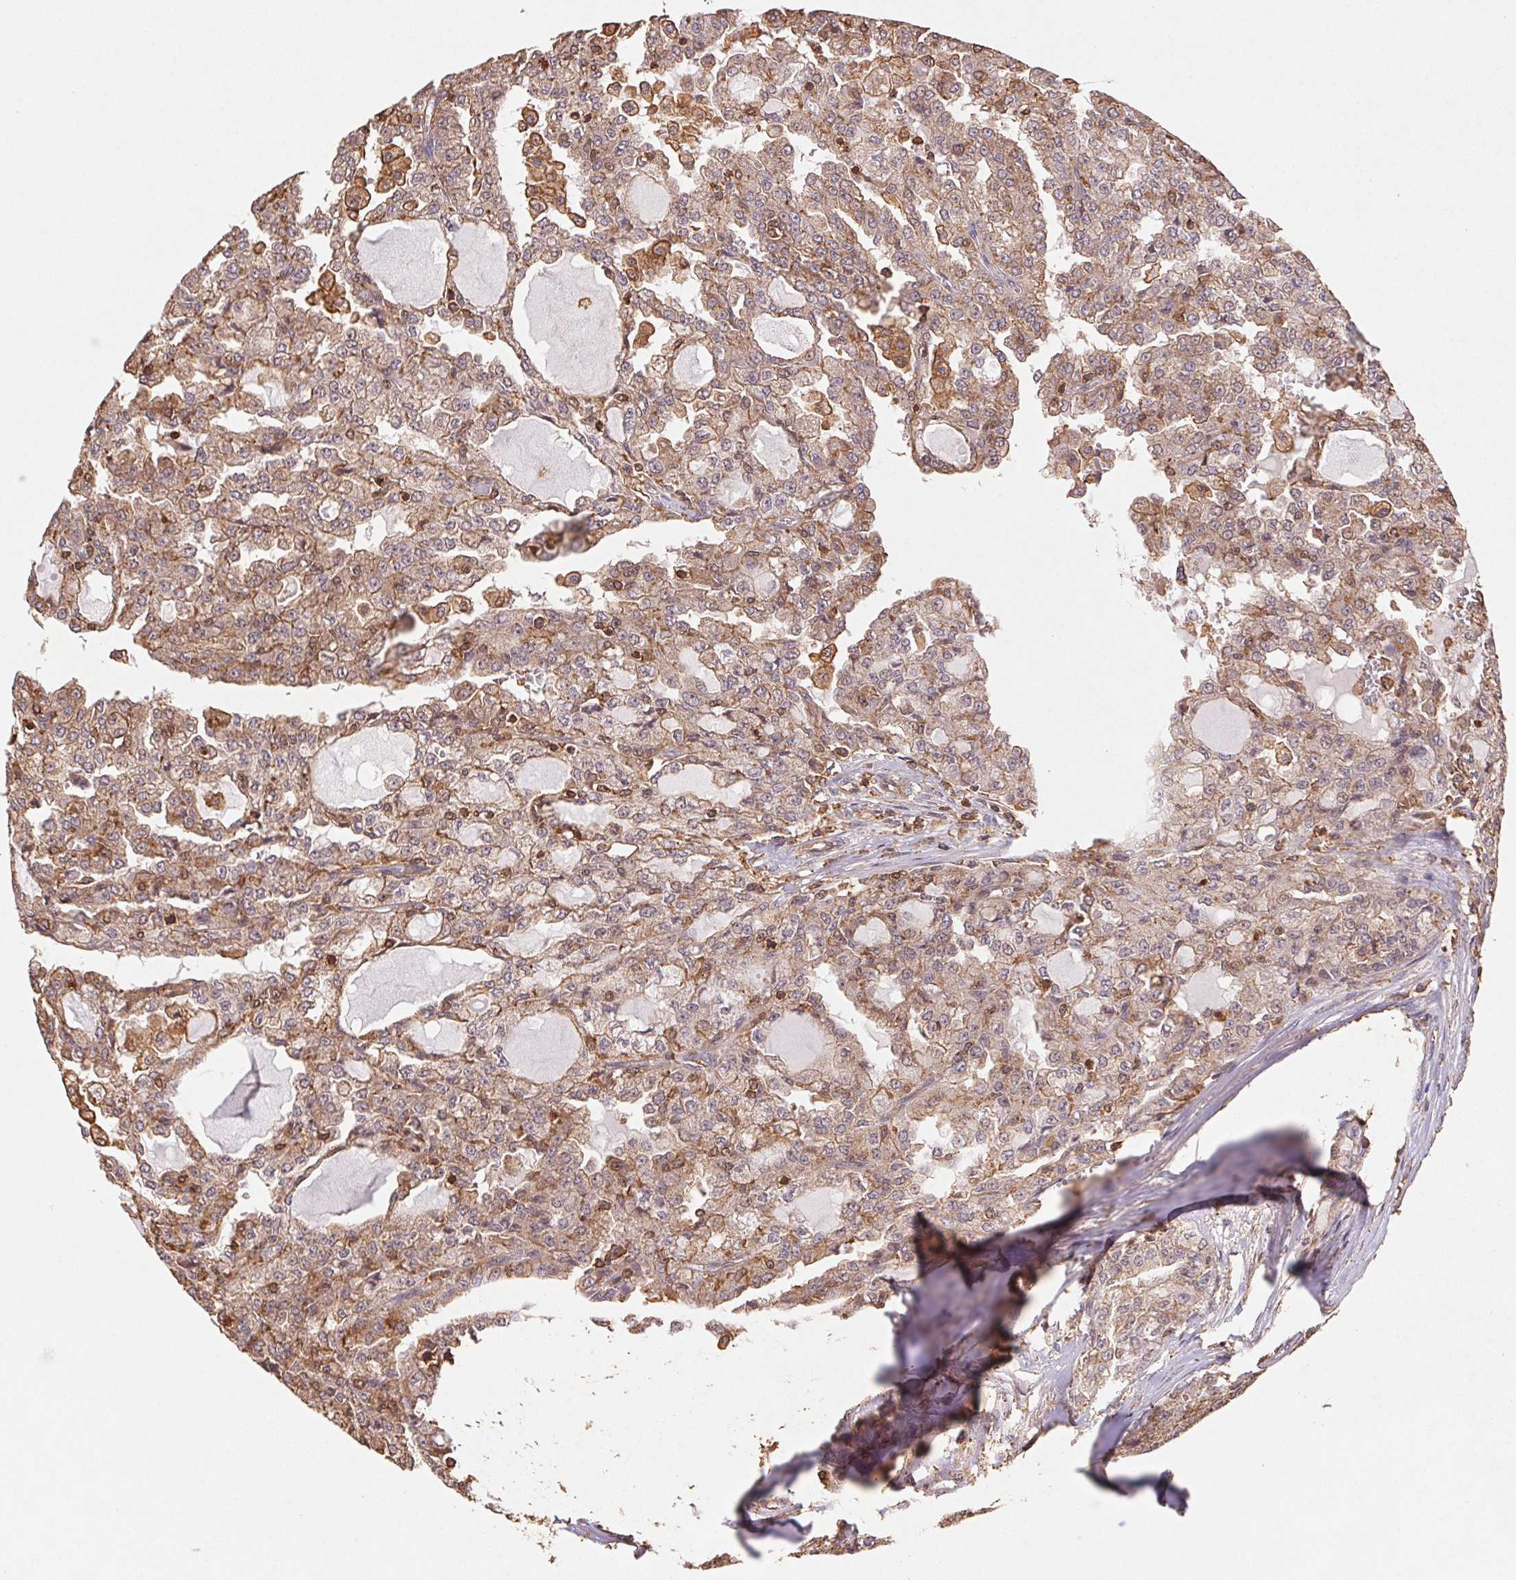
{"staining": {"intensity": "moderate", "quantity": "25%-75%", "location": "cytoplasmic/membranous"}, "tissue": "head and neck cancer", "cell_type": "Tumor cells", "image_type": "cancer", "snomed": [{"axis": "morphology", "description": "Adenocarcinoma, NOS"}, {"axis": "topography", "description": "Head-Neck"}], "caption": "Tumor cells display medium levels of moderate cytoplasmic/membranous positivity in approximately 25%-75% of cells in human head and neck adenocarcinoma.", "gene": "ATG10", "patient": {"sex": "male", "age": 64}}